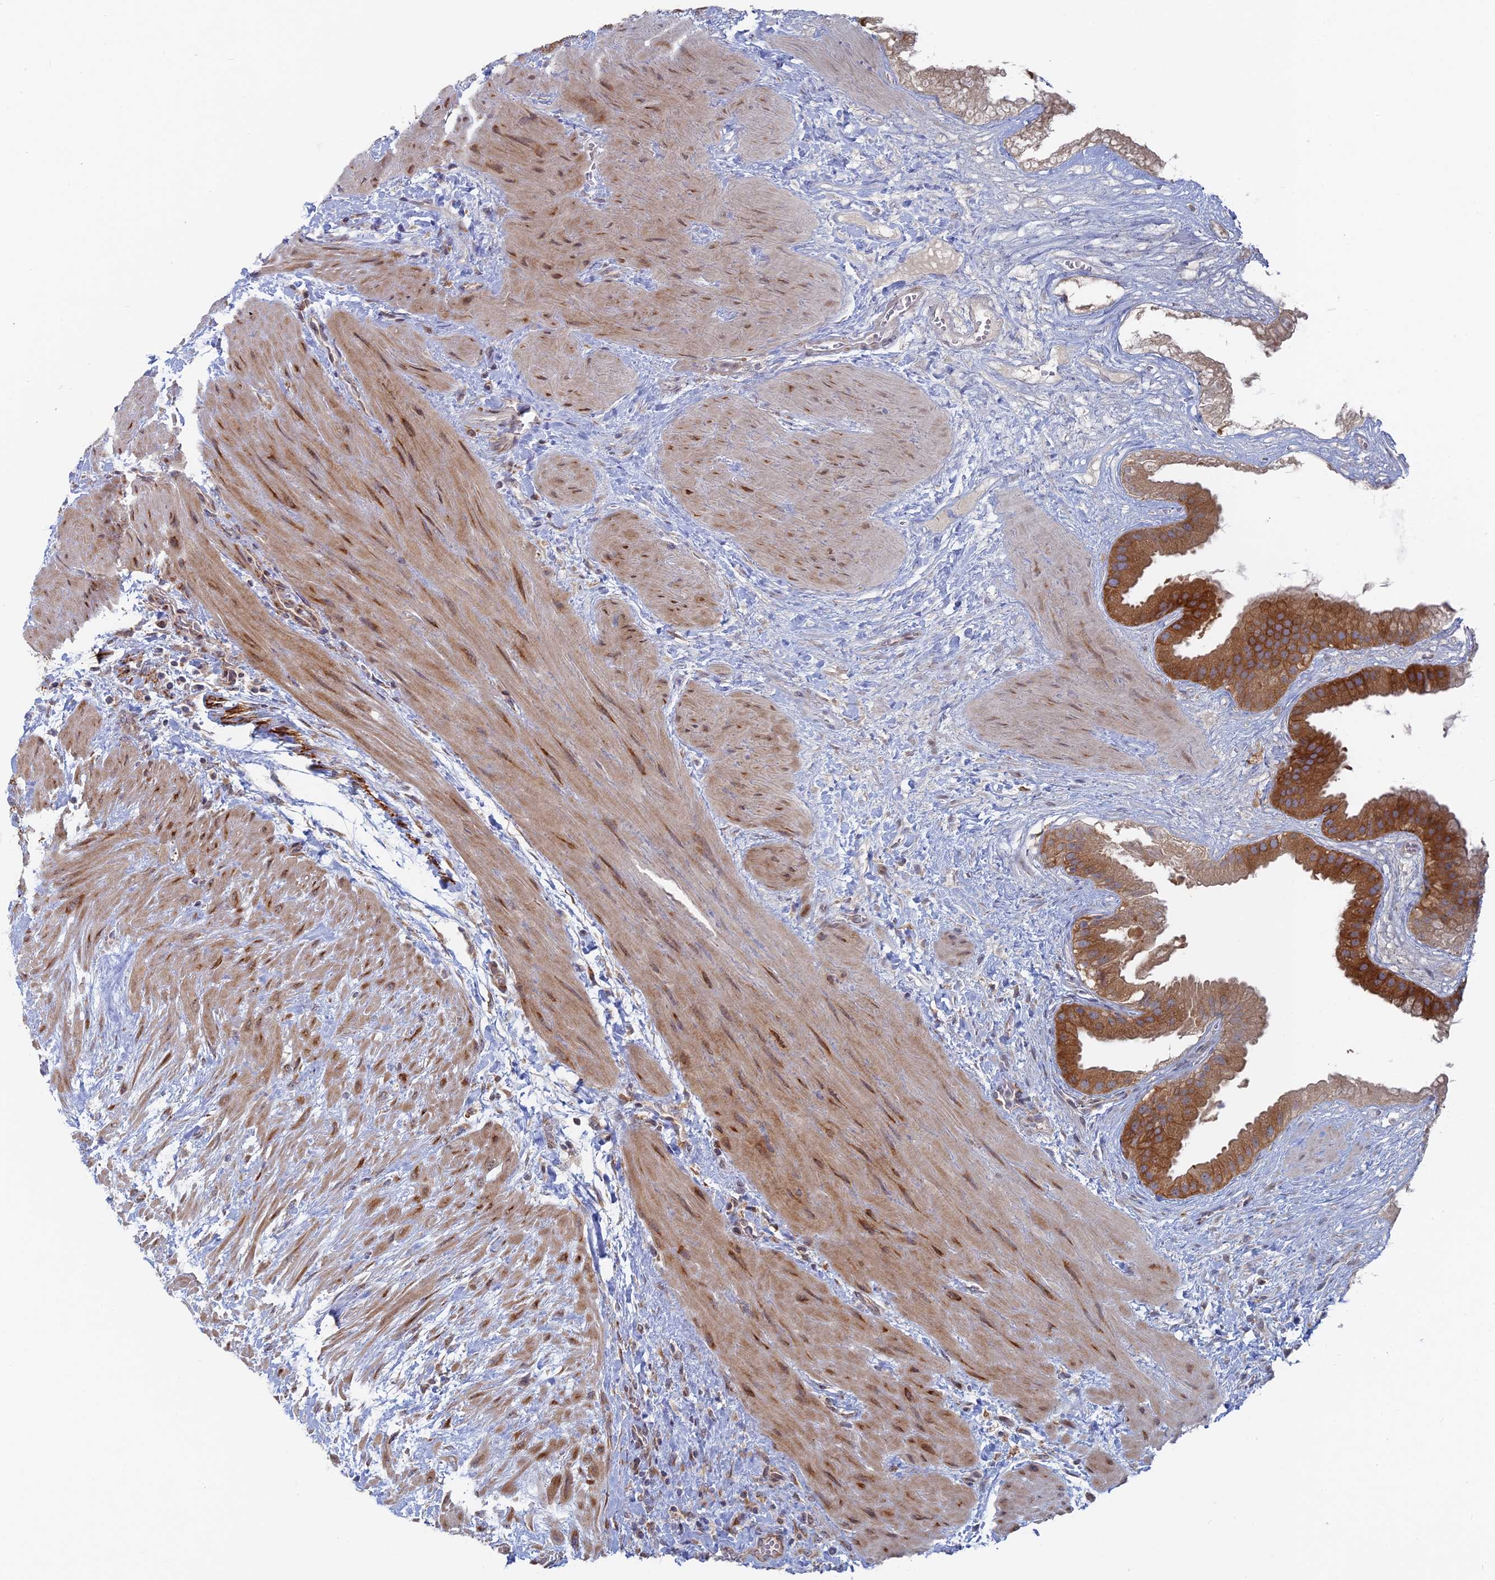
{"staining": {"intensity": "strong", "quantity": ">75%", "location": "cytoplasmic/membranous"}, "tissue": "gallbladder", "cell_type": "Glandular cells", "image_type": "normal", "snomed": [{"axis": "morphology", "description": "Normal tissue, NOS"}, {"axis": "topography", "description": "Gallbladder"}], "caption": "The immunohistochemical stain labels strong cytoplasmic/membranous positivity in glandular cells of unremarkable gallbladder. The protein of interest is shown in brown color, while the nuclei are stained blue.", "gene": "TBC1D30", "patient": {"sex": "male", "age": 55}}